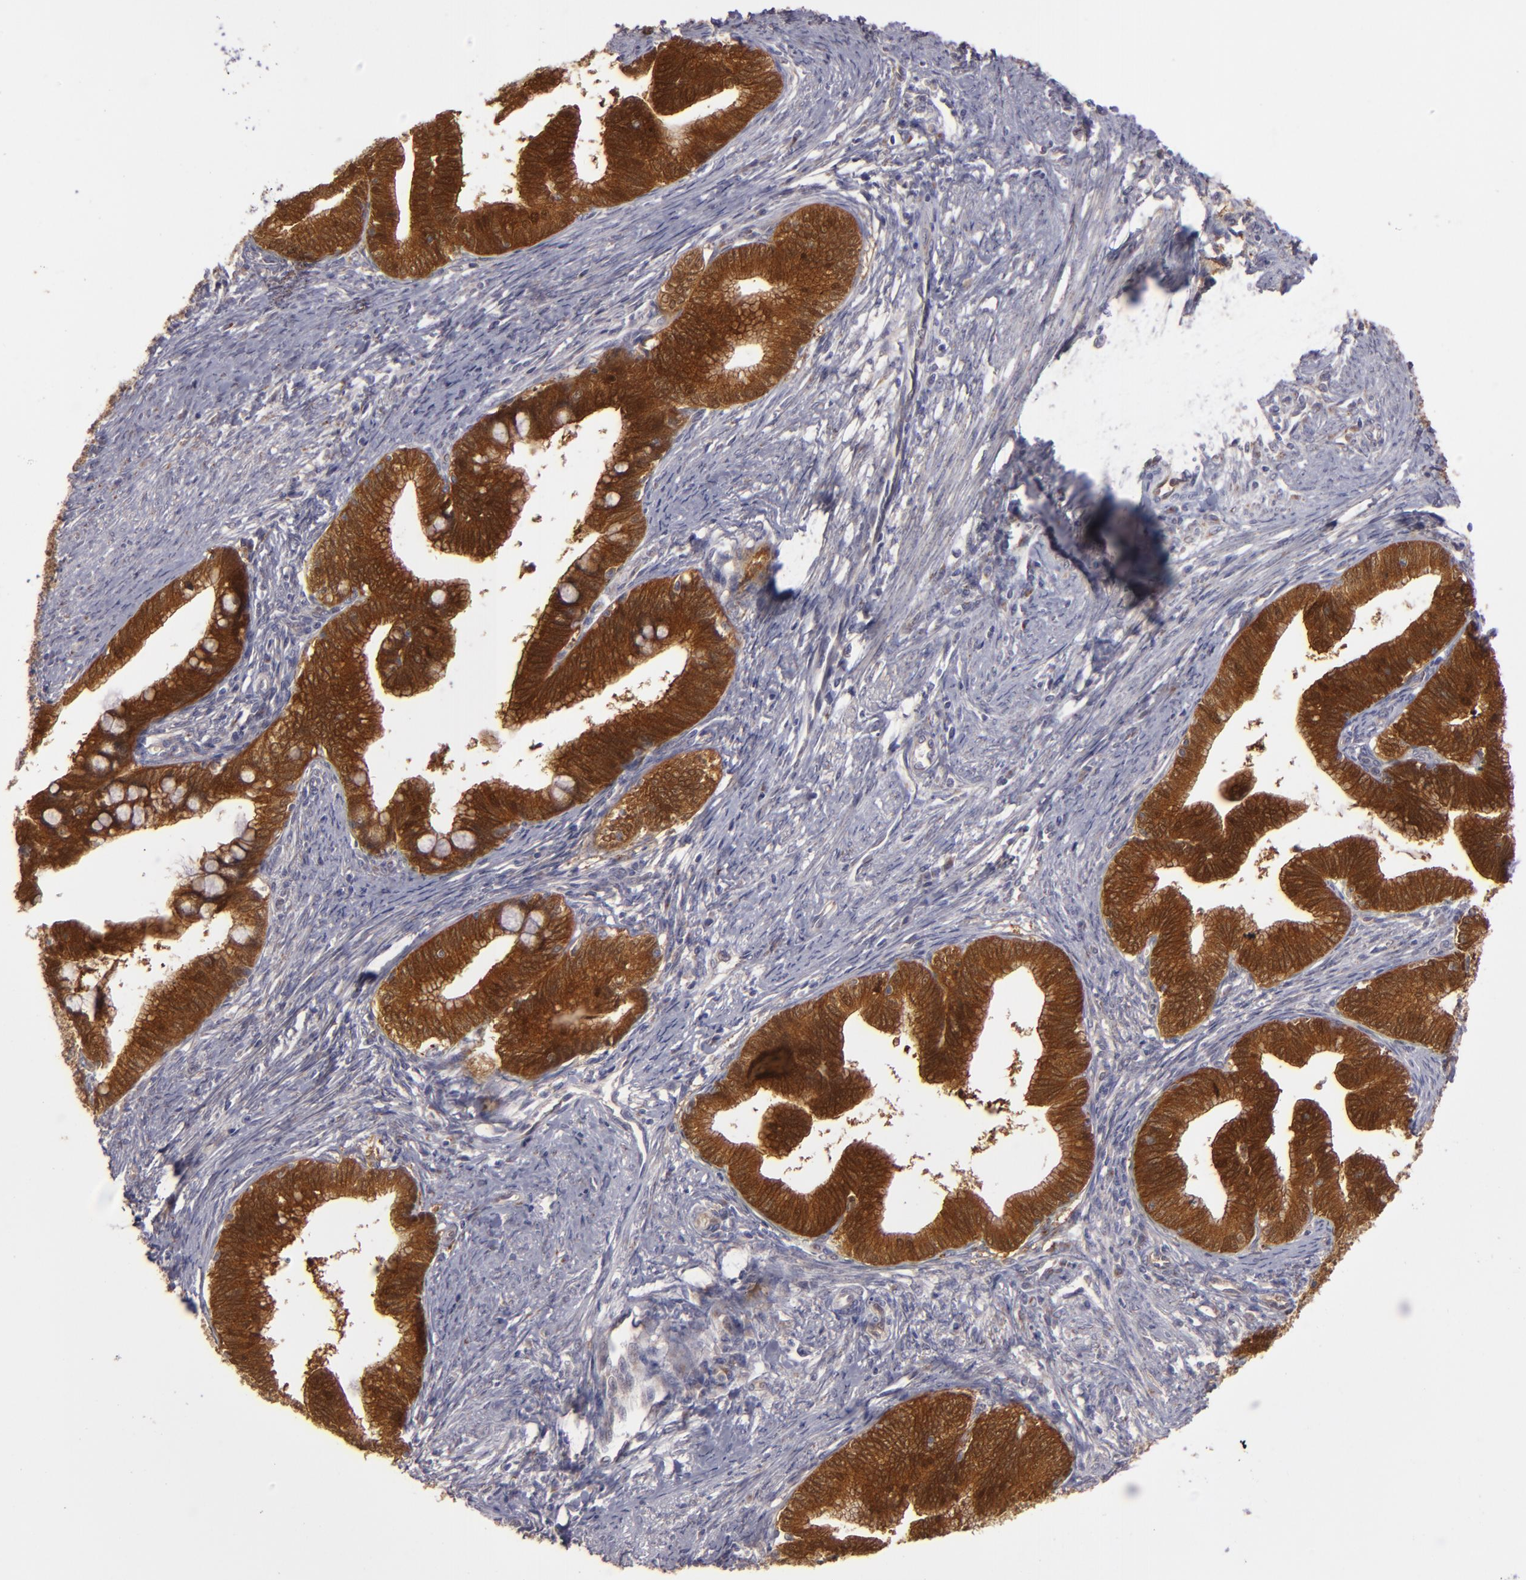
{"staining": {"intensity": "strong", "quantity": ">75%", "location": "cytoplasmic/membranous"}, "tissue": "cervical cancer", "cell_type": "Tumor cells", "image_type": "cancer", "snomed": [{"axis": "morphology", "description": "Adenocarcinoma, NOS"}, {"axis": "topography", "description": "Cervix"}], "caption": "This micrograph displays IHC staining of cervical cancer, with high strong cytoplasmic/membranous positivity in about >75% of tumor cells.", "gene": "SH2D4A", "patient": {"sex": "female", "age": 36}}